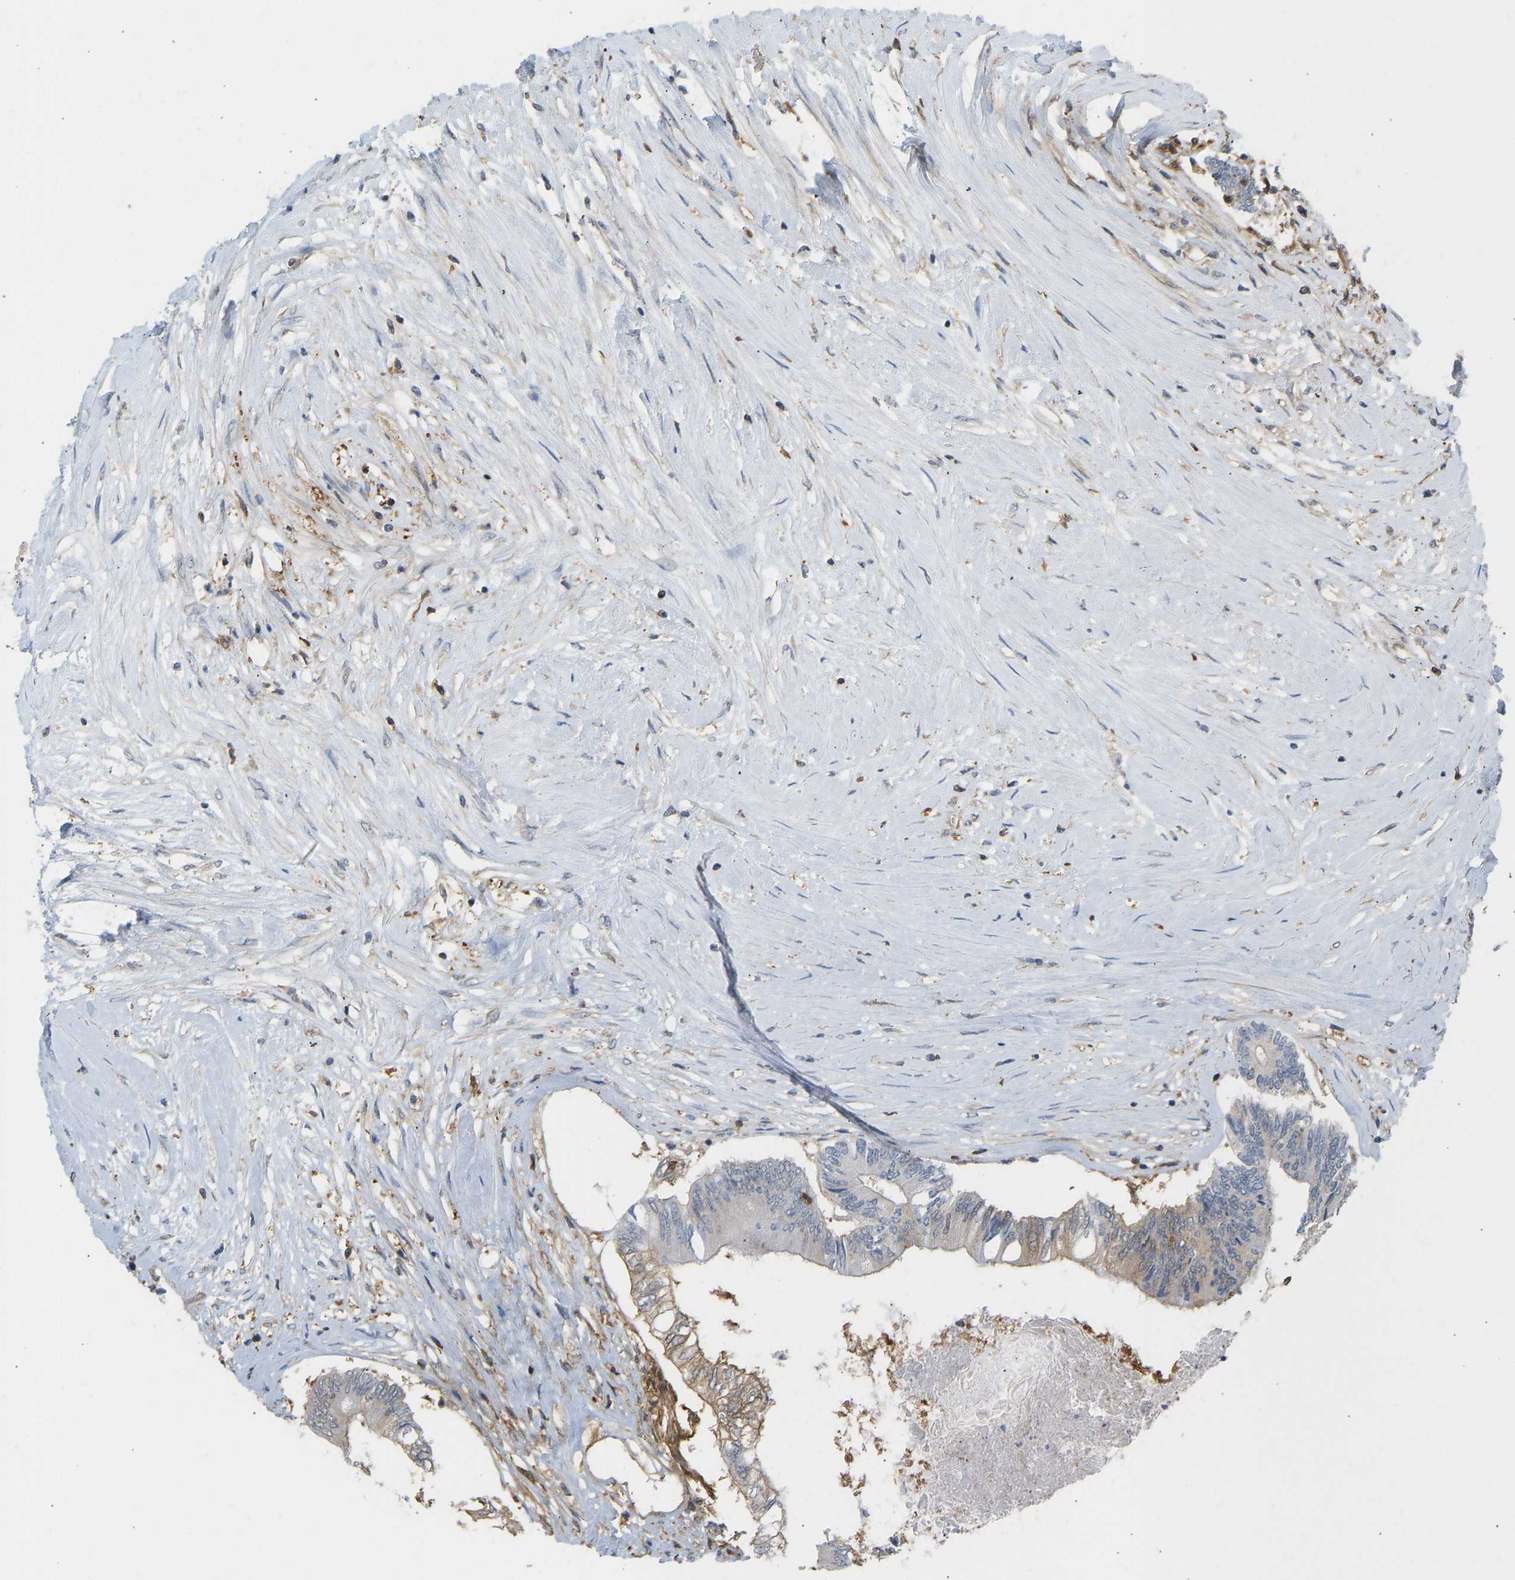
{"staining": {"intensity": "weak", "quantity": "<25%", "location": "cytoplasmic/membranous"}, "tissue": "colorectal cancer", "cell_type": "Tumor cells", "image_type": "cancer", "snomed": [{"axis": "morphology", "description": "Adenocarcinoma, NOS"}, {"axis": "topography", "description": "Rectum"}], "caption": "The photomicrograph reveals no staining of tumor cells in adenocarcinoma (colorectal).", "gene": "ENO1", "patient": {"sex": "male", "age": 63}}